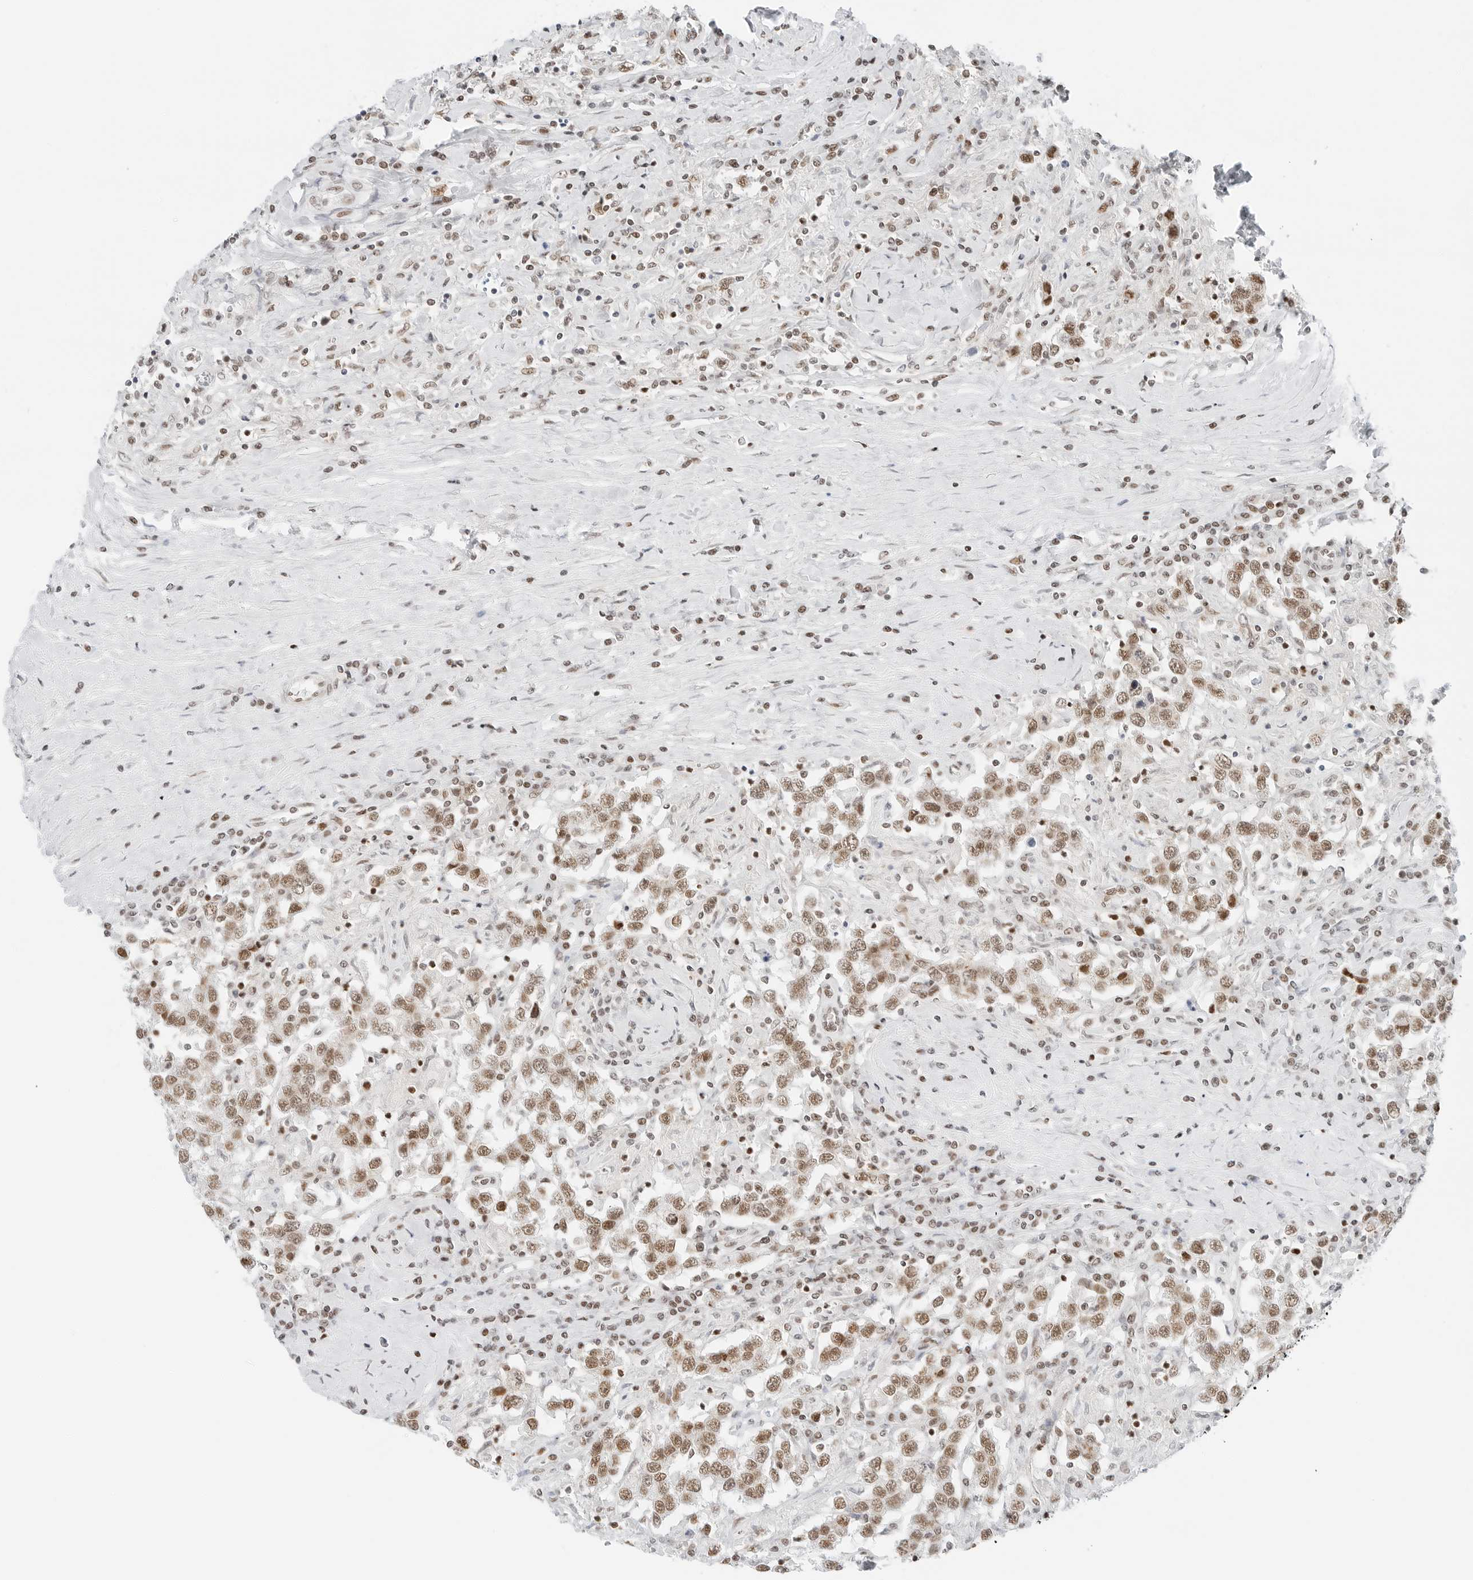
{"staining": {"intensity": "moderate", "quantity": ">75%", "location": "nuclear"}, "tissue": "testis cancer", "cell_type": "Tumor cells", "image_type": "cancer", "snomed": [{"axis": "morphology", "description": "Seminoma, NOS"}, {"axis": "topography", "description": "Testis"}], "caption": "Immunohistochemical staining of testis seminoma reveals medium levels of moderate nuclear protein staining in approximately >75% of tumor cells. (Brightfield microscopy of DAB IHC at high magnification).", "gene": "CRTC2", "patient": {"sex": "male", "age": 41}}